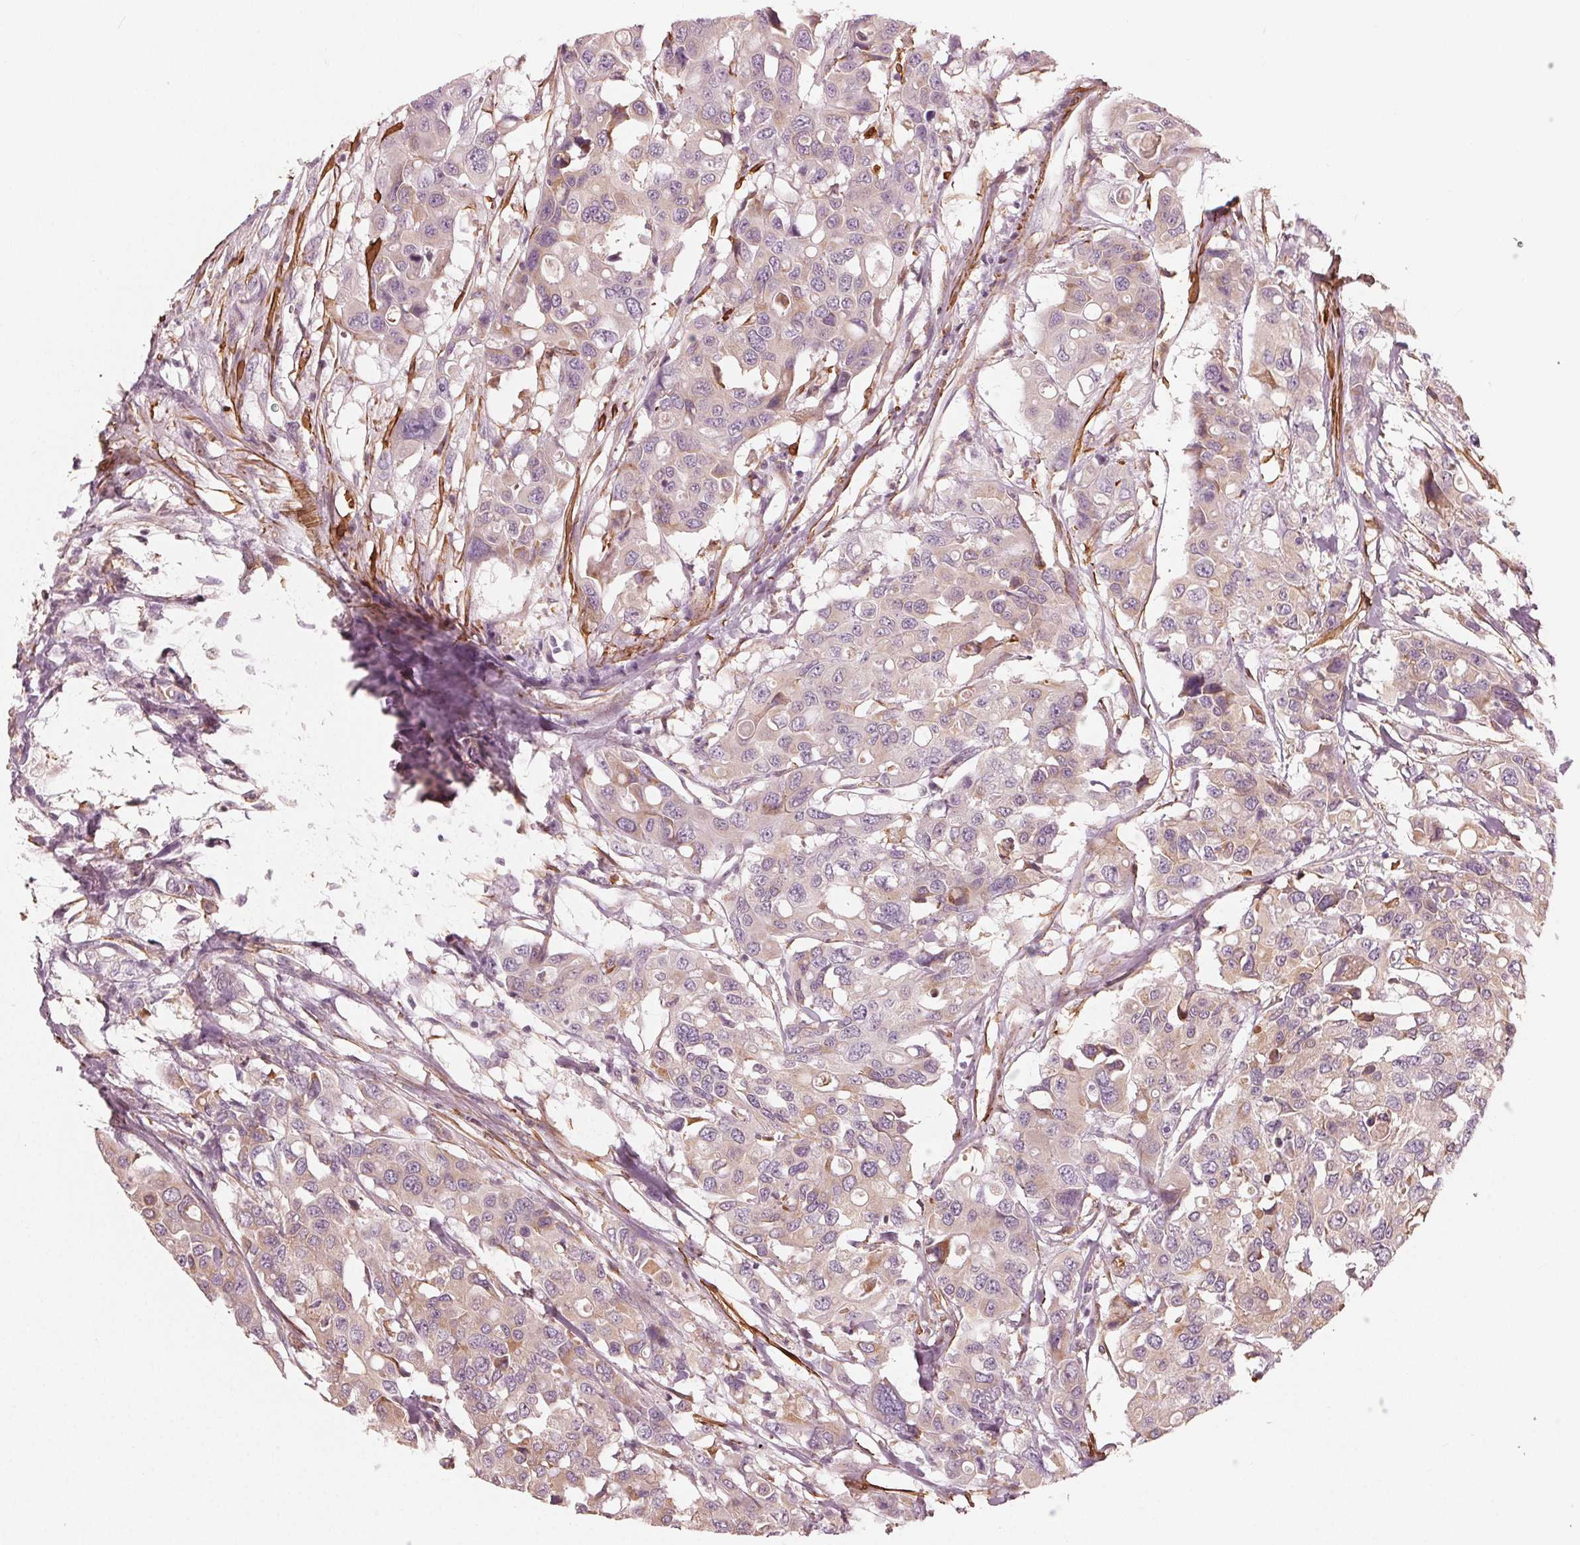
{"staining": {"intensity": "negative", "quantity": "none", "location": "none"}, "tissue": "colorectal cancer", "cell_type": "Tumor cells", "image_type": "cancer", "snomed": [{"axis": "morphology", "description": "Adenocarcinoma, NOS"}, {"axis": "topography", "description": "Colon"}], "caption": "Immunohistochemistry photomicrograph of human colorectal cancer stained for a protein (brown), which shows no positivity in tumor cells.", "gene": "MIER3", "patient": {"sex": "male", "age": 77}}